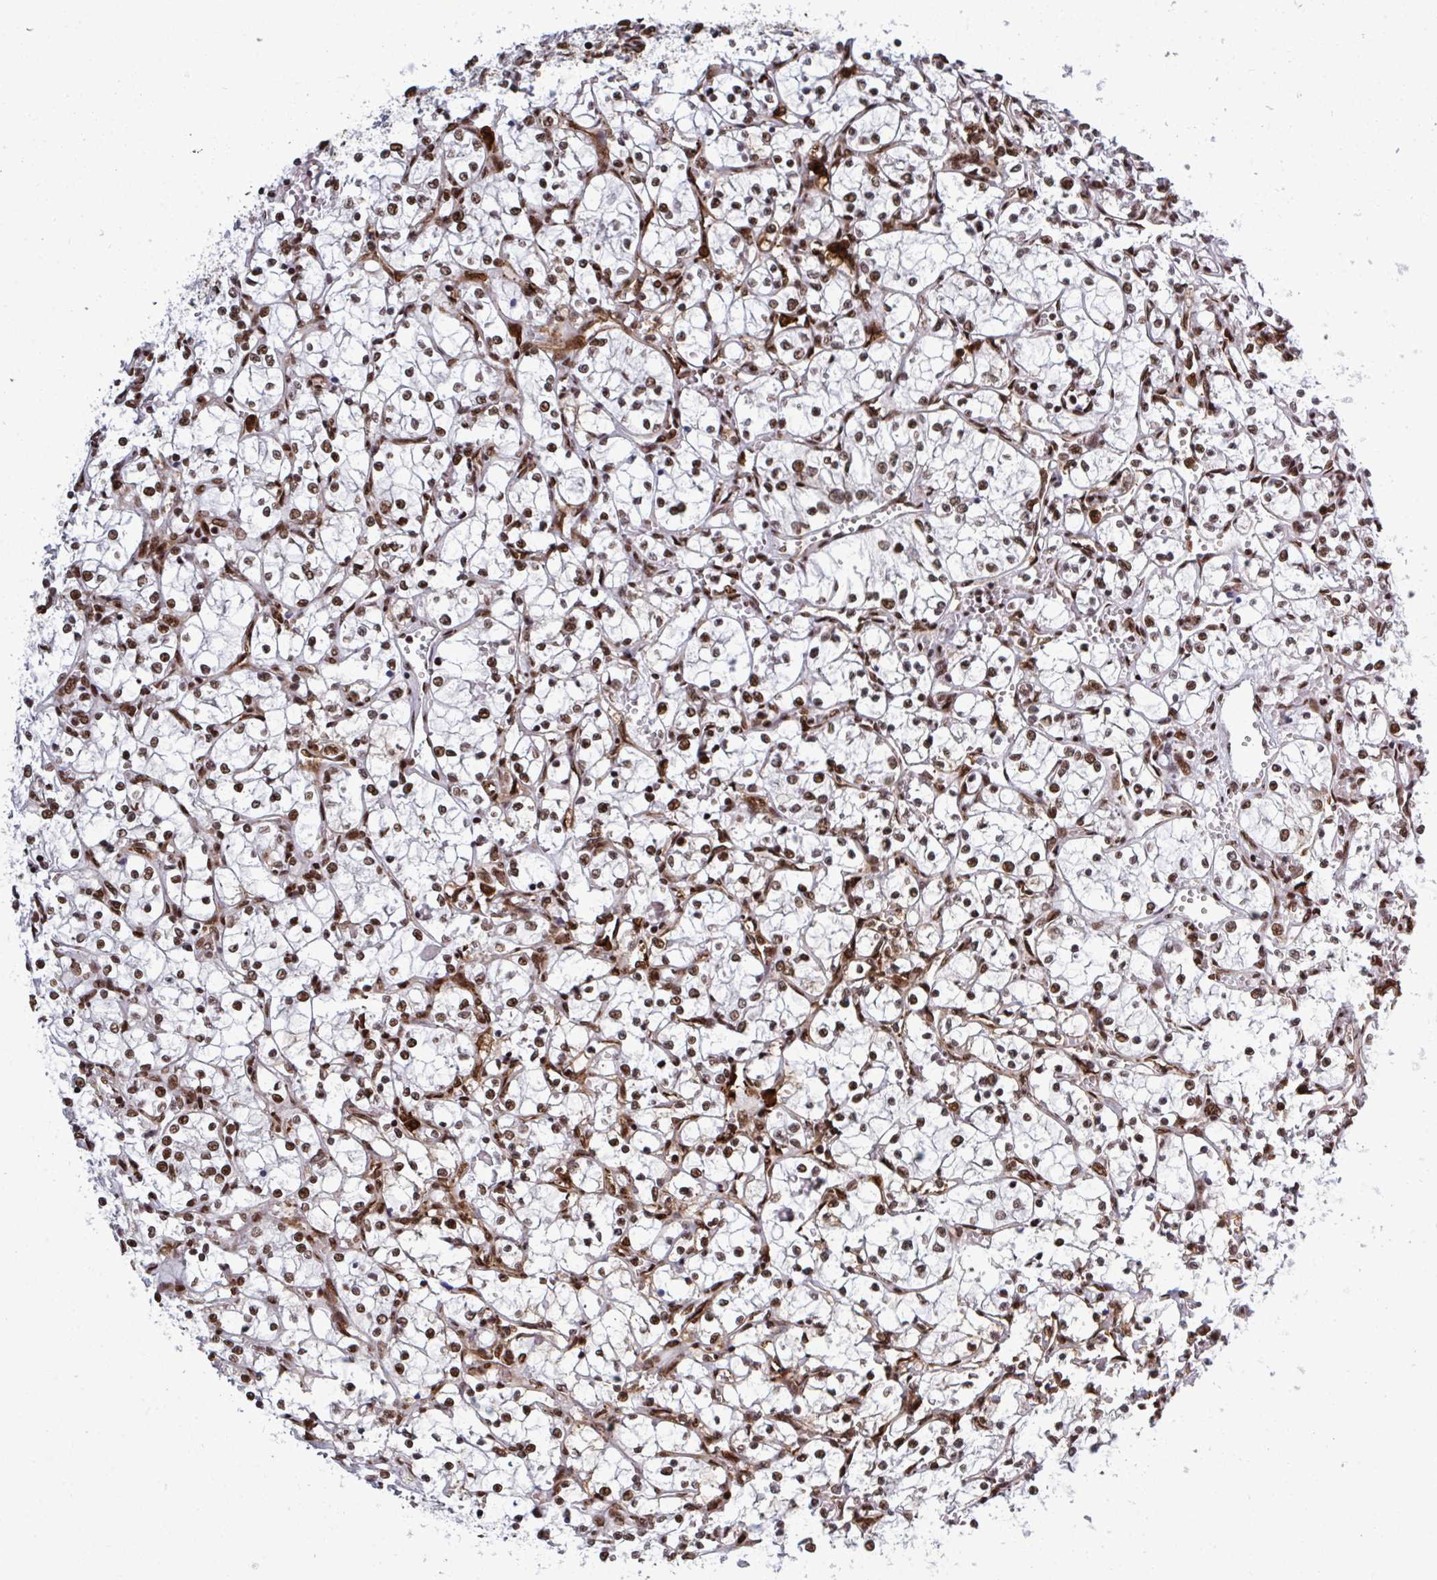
{"staining": {"intensity": "strong", "quantity": ">75%", "location": "nuclear"}, "tissue": "renal cancer", "cell_type": "Tumor cells", "image_type": "cancer", "snomed": [{"axis": "morphology", "description": "Adenocarcinoma, NOS"}, {"axis": "topography", "description": "Kidney"}], "caption": "Immunohistochemical staining of human renal cancer (adenocarcinoma) exhibits high levels of strong nuclear protein staining in about >75% of tumor cells.", "gene": "ZNF607", "patient": {"sex": "female", "age": 69}}